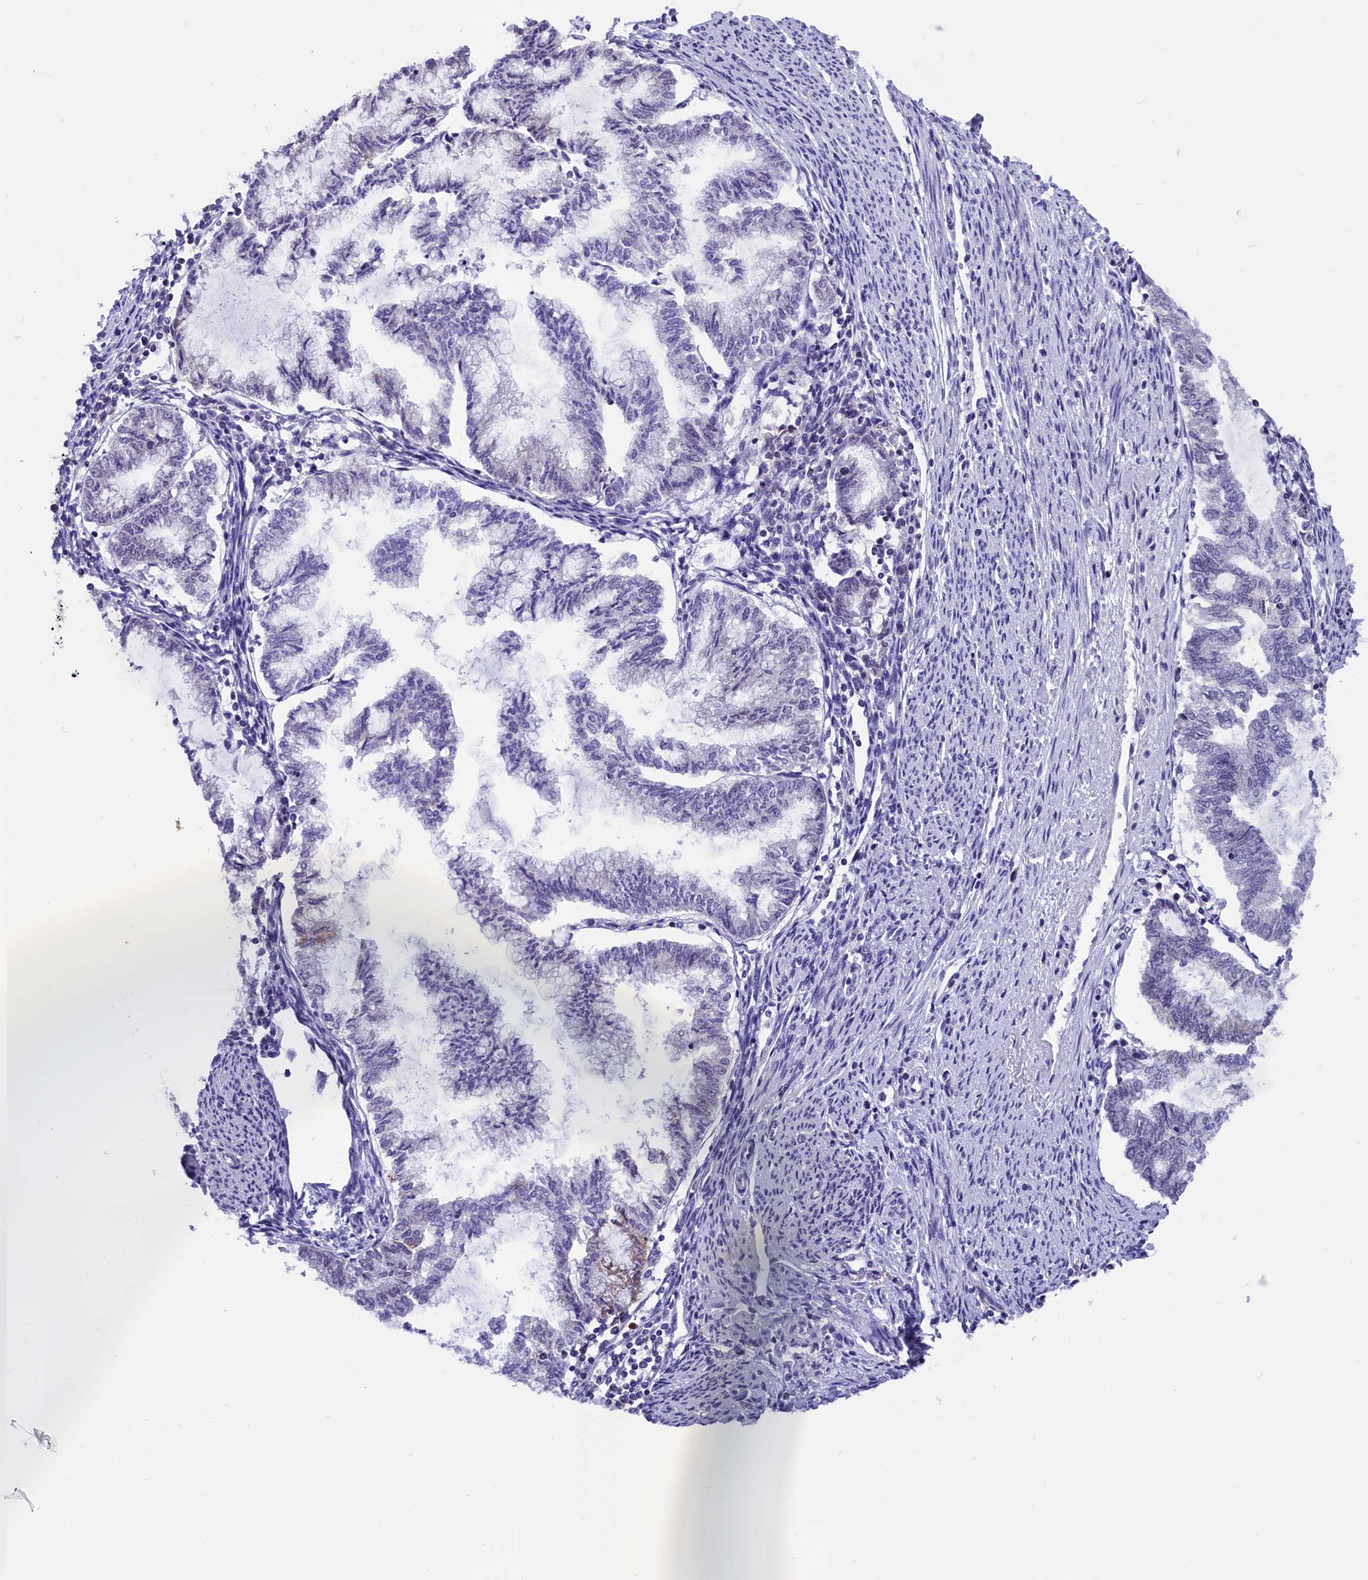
{"staining": {"intensity": "negative", "quantity": "none", "location": "none"}, "tissue": "endometrial cancer", "cell_type": "Tumor cells", "image_type": "cancer", "snomed": [{"axis": "morphology", "description": "Adenocarcinoma, NOS"}, {"axis": "topography", "description": "Endometrium"}], "caption": "DAB (3,3'-diaminobenzidine) immunohistochemical staining of human endometrial adenocarcinoma demonstrates no significant expression in tumor cells.", "gene": "ABAT", "patient": {"sex": "female", "age": 79}}